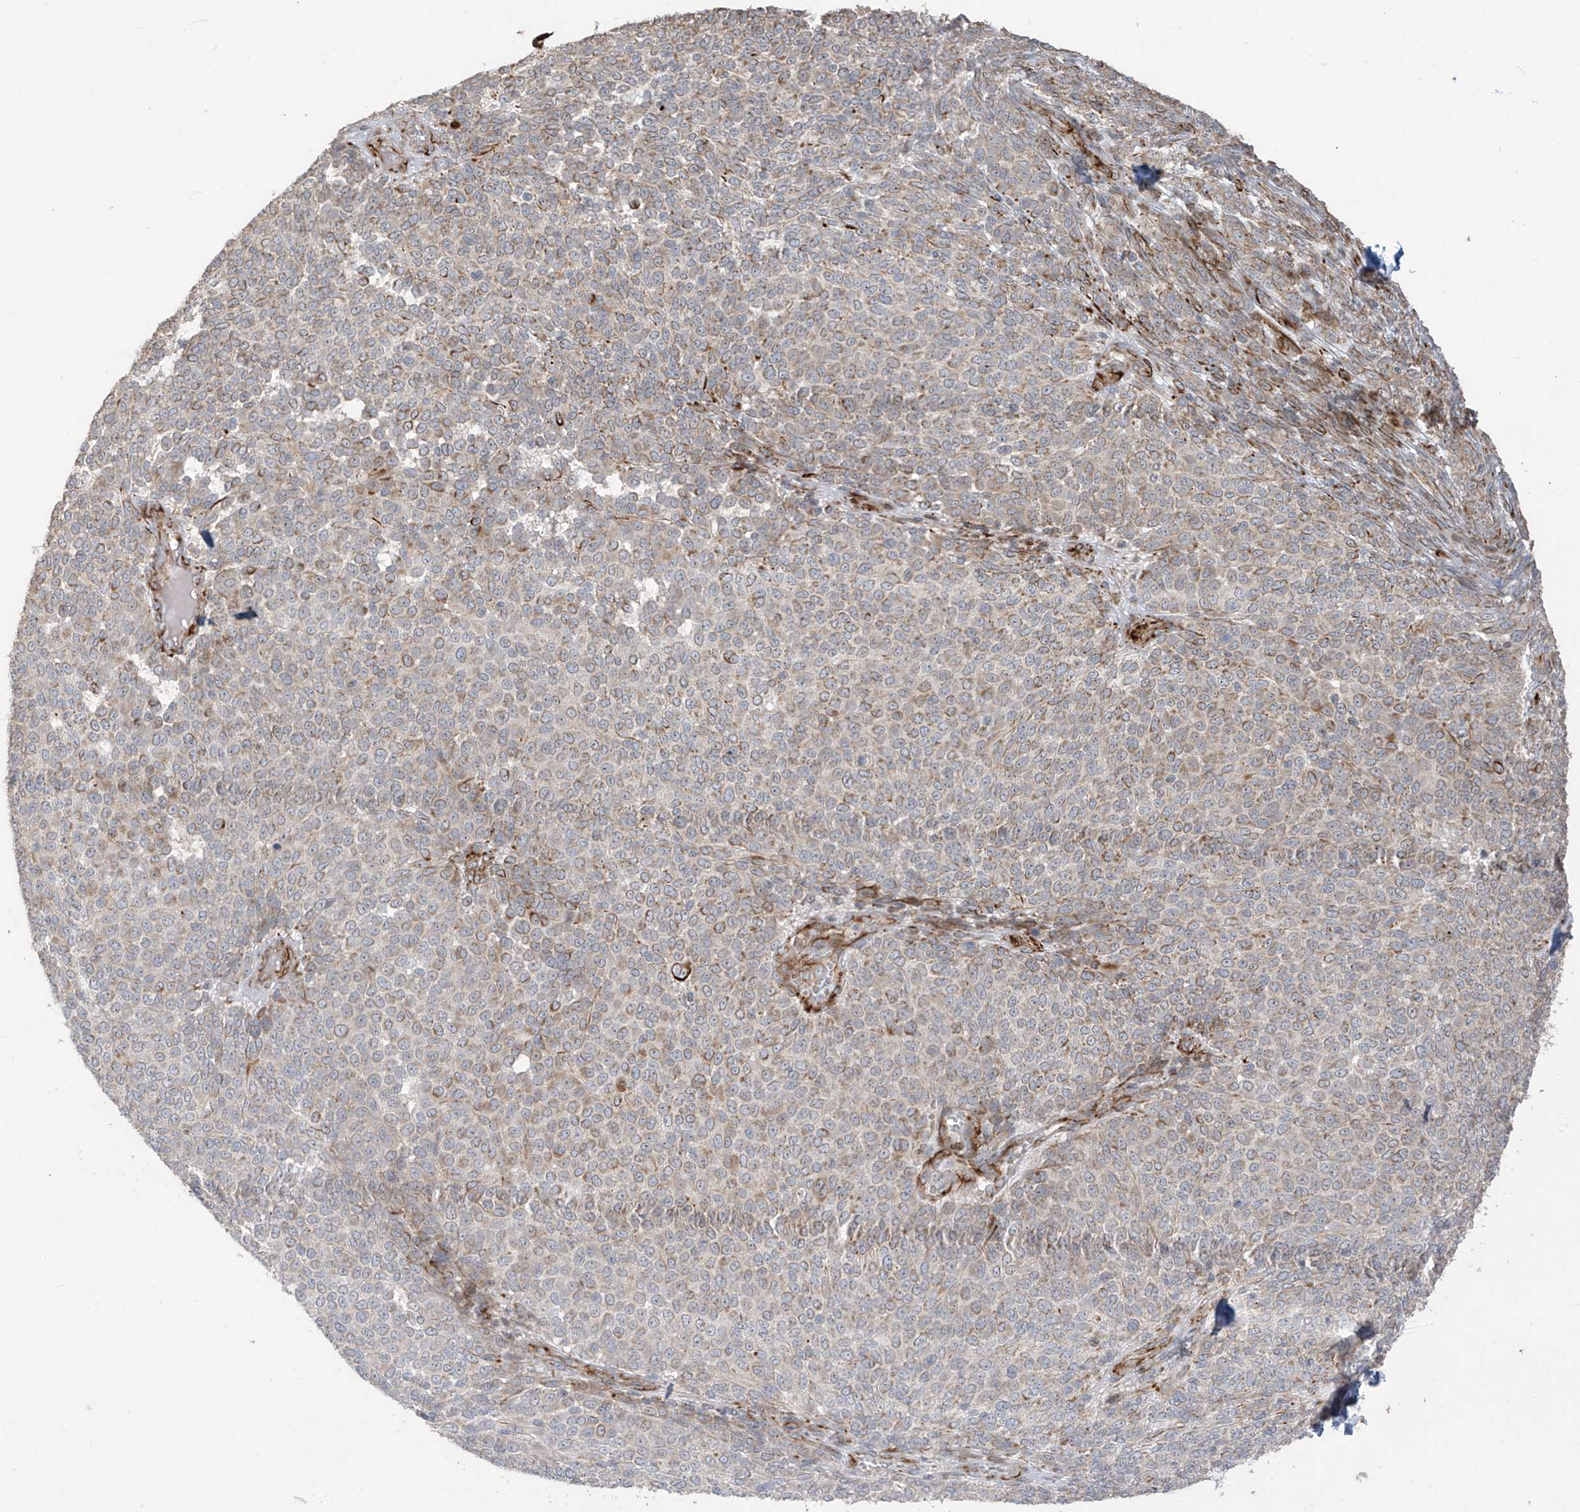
{"staining": {"intensity": "weak", "quantity": "25%-75%", "location": "cytoplasmic/membranous"}, "tissue": "melanoma", "cell_type": "Tumor cells", "image_type": "cancer", "snomed": [{"axis": "morphology", "description": "Malignant melanoma, NOS"}, {"axis": "topography", "description": "Skin"}], "caption": "Immunohistochemistry (IHC) micrograph of neoplastic tissue: human malignant melanoma stained using IHC exhibits low levels of weak protein expression localized specifically in the cytoplasmic/membranous of tumor cells, appearing as a cytoplasmic/membranous brown color.", "gene": "DCDC2", "patient": {"sex": "male", "age": 73}}